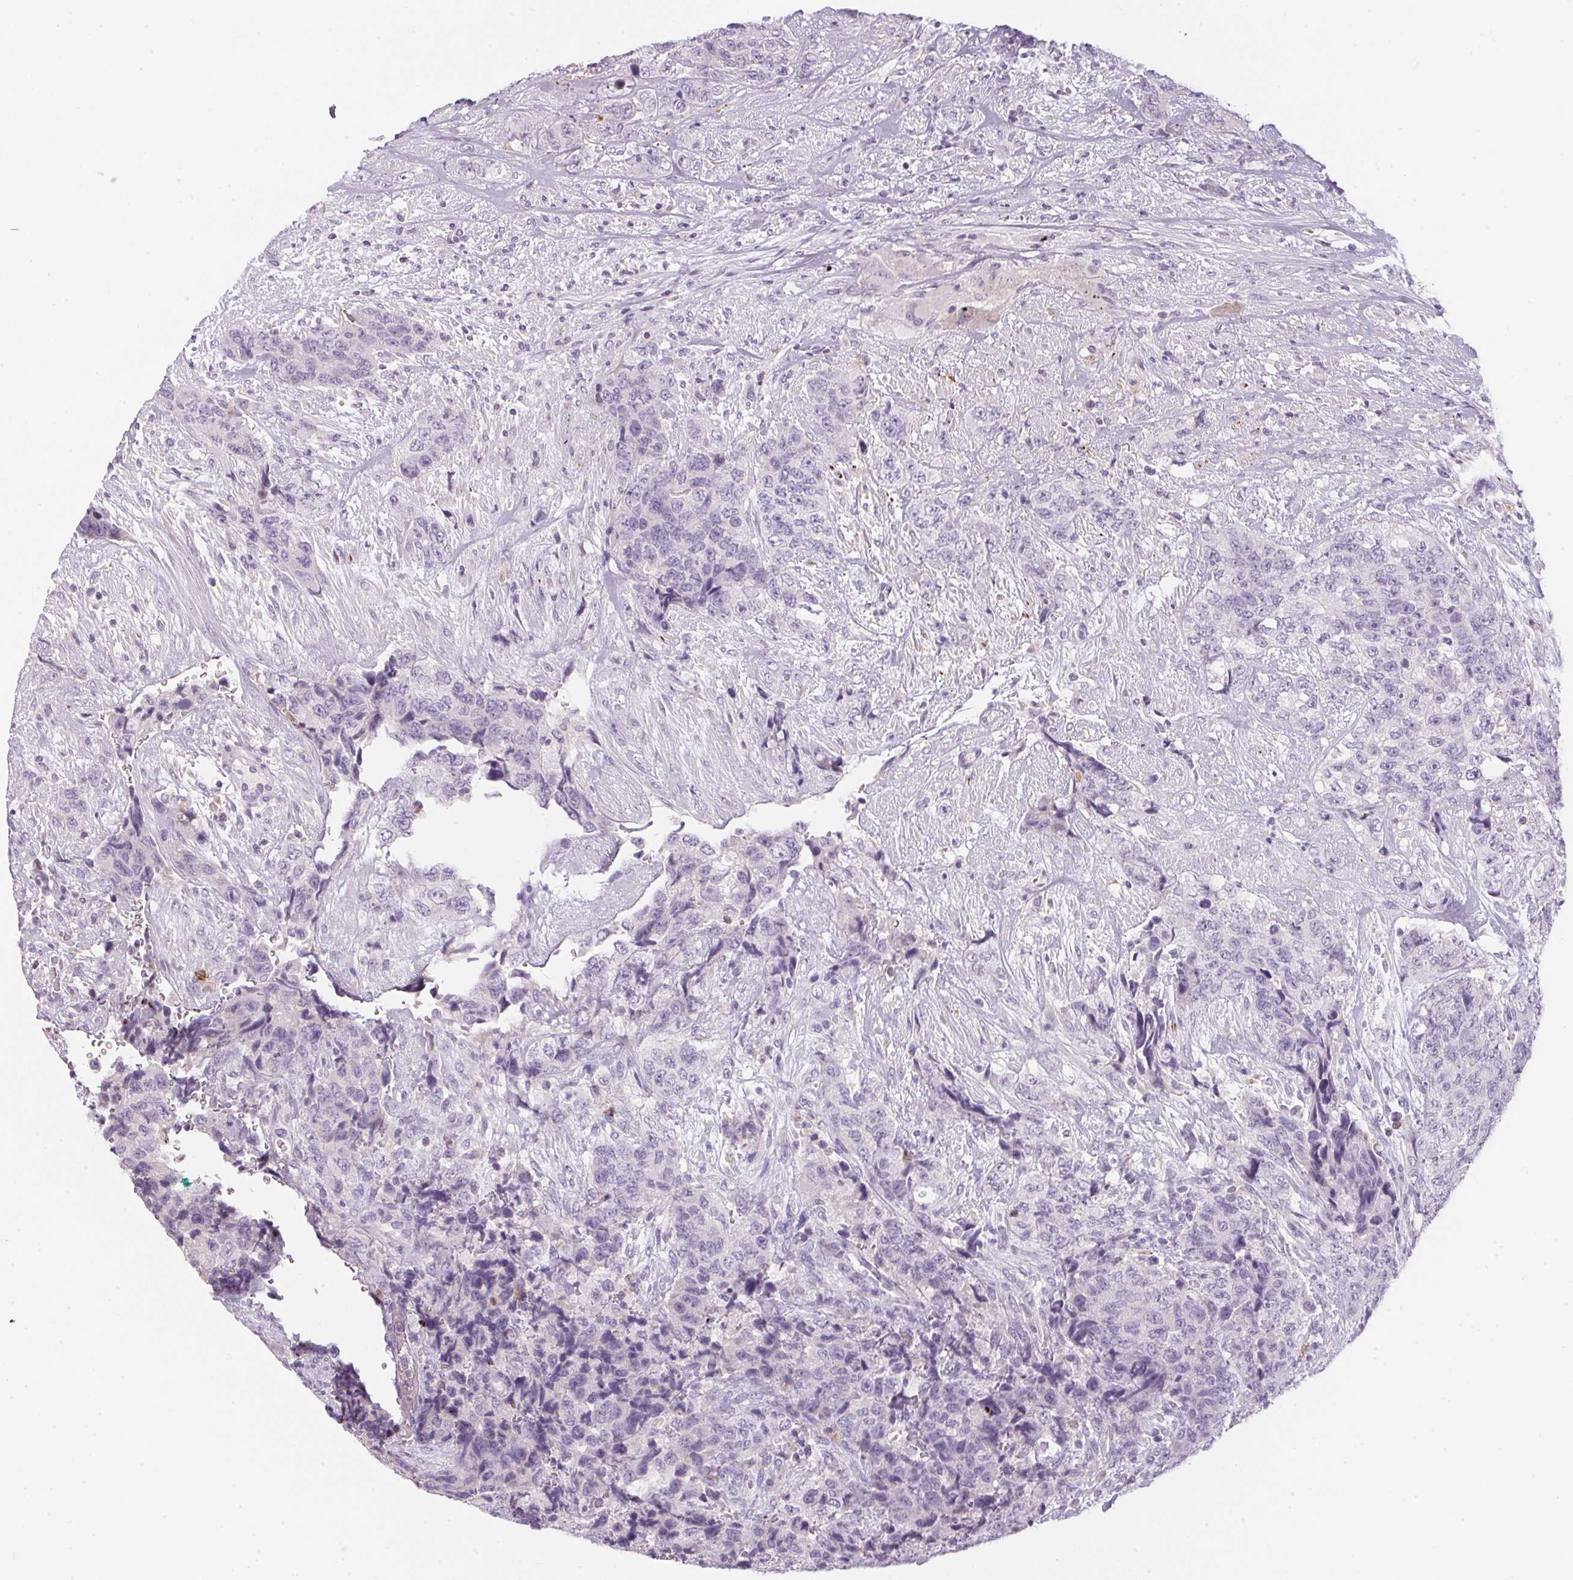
{"staining": {"intensity": "negative", "quantity": "none", "location": "none"}, "tissue": "urothelial cancer", "cell_type": "Tumor cells", "image_type": "cancer", "snomed": [{"axis": "morphology", "description": "Urothelial carcinoma, High grade"}, {"axis": "topography", "description": "Urinary bladder"}], "caption": "This histopathology image is of urothelial cancer stained with IHC to label a protein in brown with the nuclei are counter-stained blue. There is no positivity in tumor cells.", "gene": "ECPAS", "patient": {"sex": "female", "age": 78}}